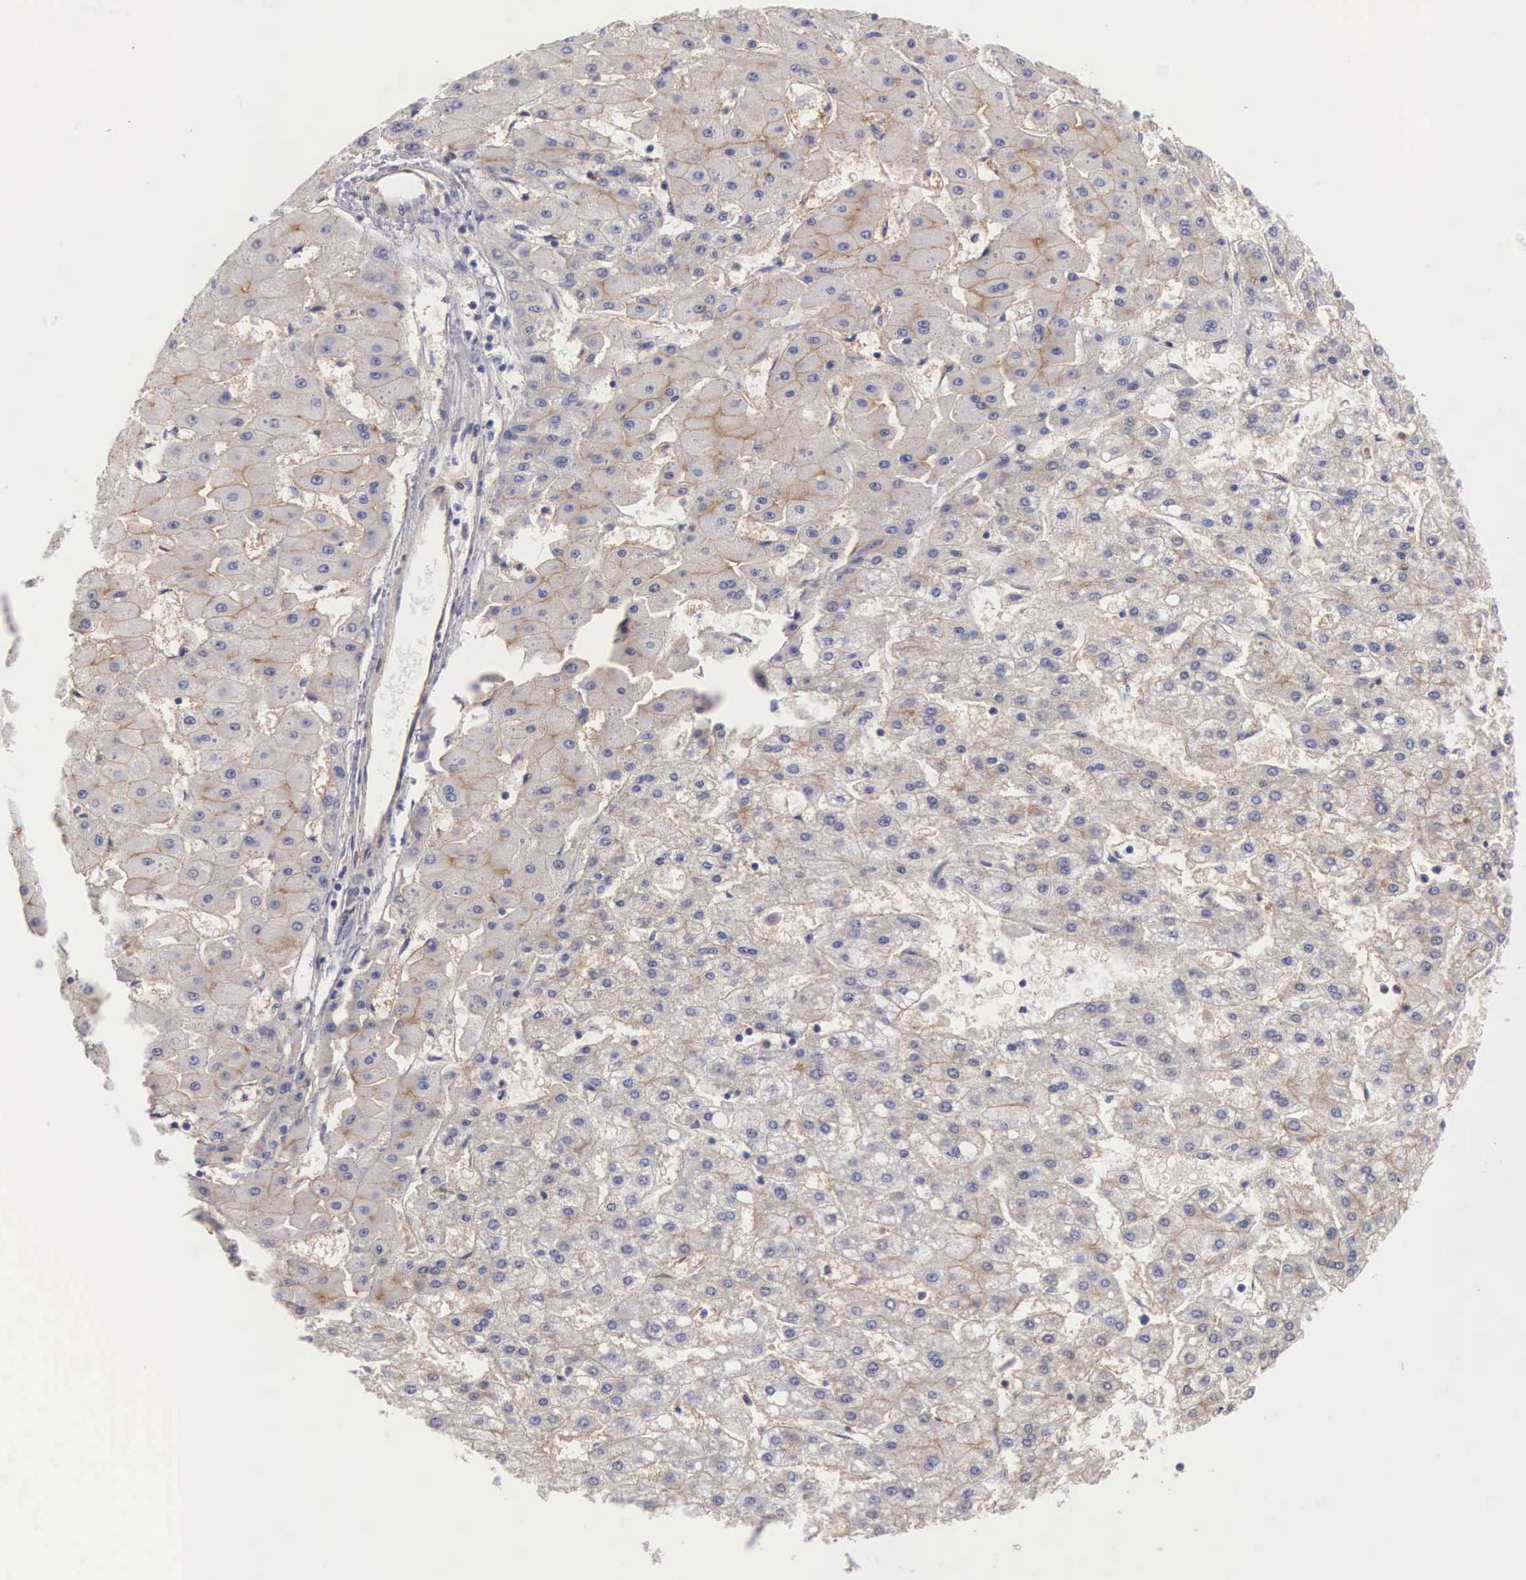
{"staining": {"intensity": "weak", "quantity": "25%-75%", "location": "cytoplasmic/membranous"}, "tissue": "liver cancer", "cell_type": "Tumor cells", "image_type": "cancer", "snomed": [{"axis": "morphology", "description": "Carcinoma, Hepatocellular, NOS"}, {"axis": "topography", "description": "Liver"}], "caption": "Immunohistochemical staining of human liver hepatocellular carcinoma demonstrates low levels of weak cytoplasmic/membranous expression in approximately 25%-75% of tumor cells.", "gene": "NR4A2", "patient": {"sex": "female", "age": 52}}